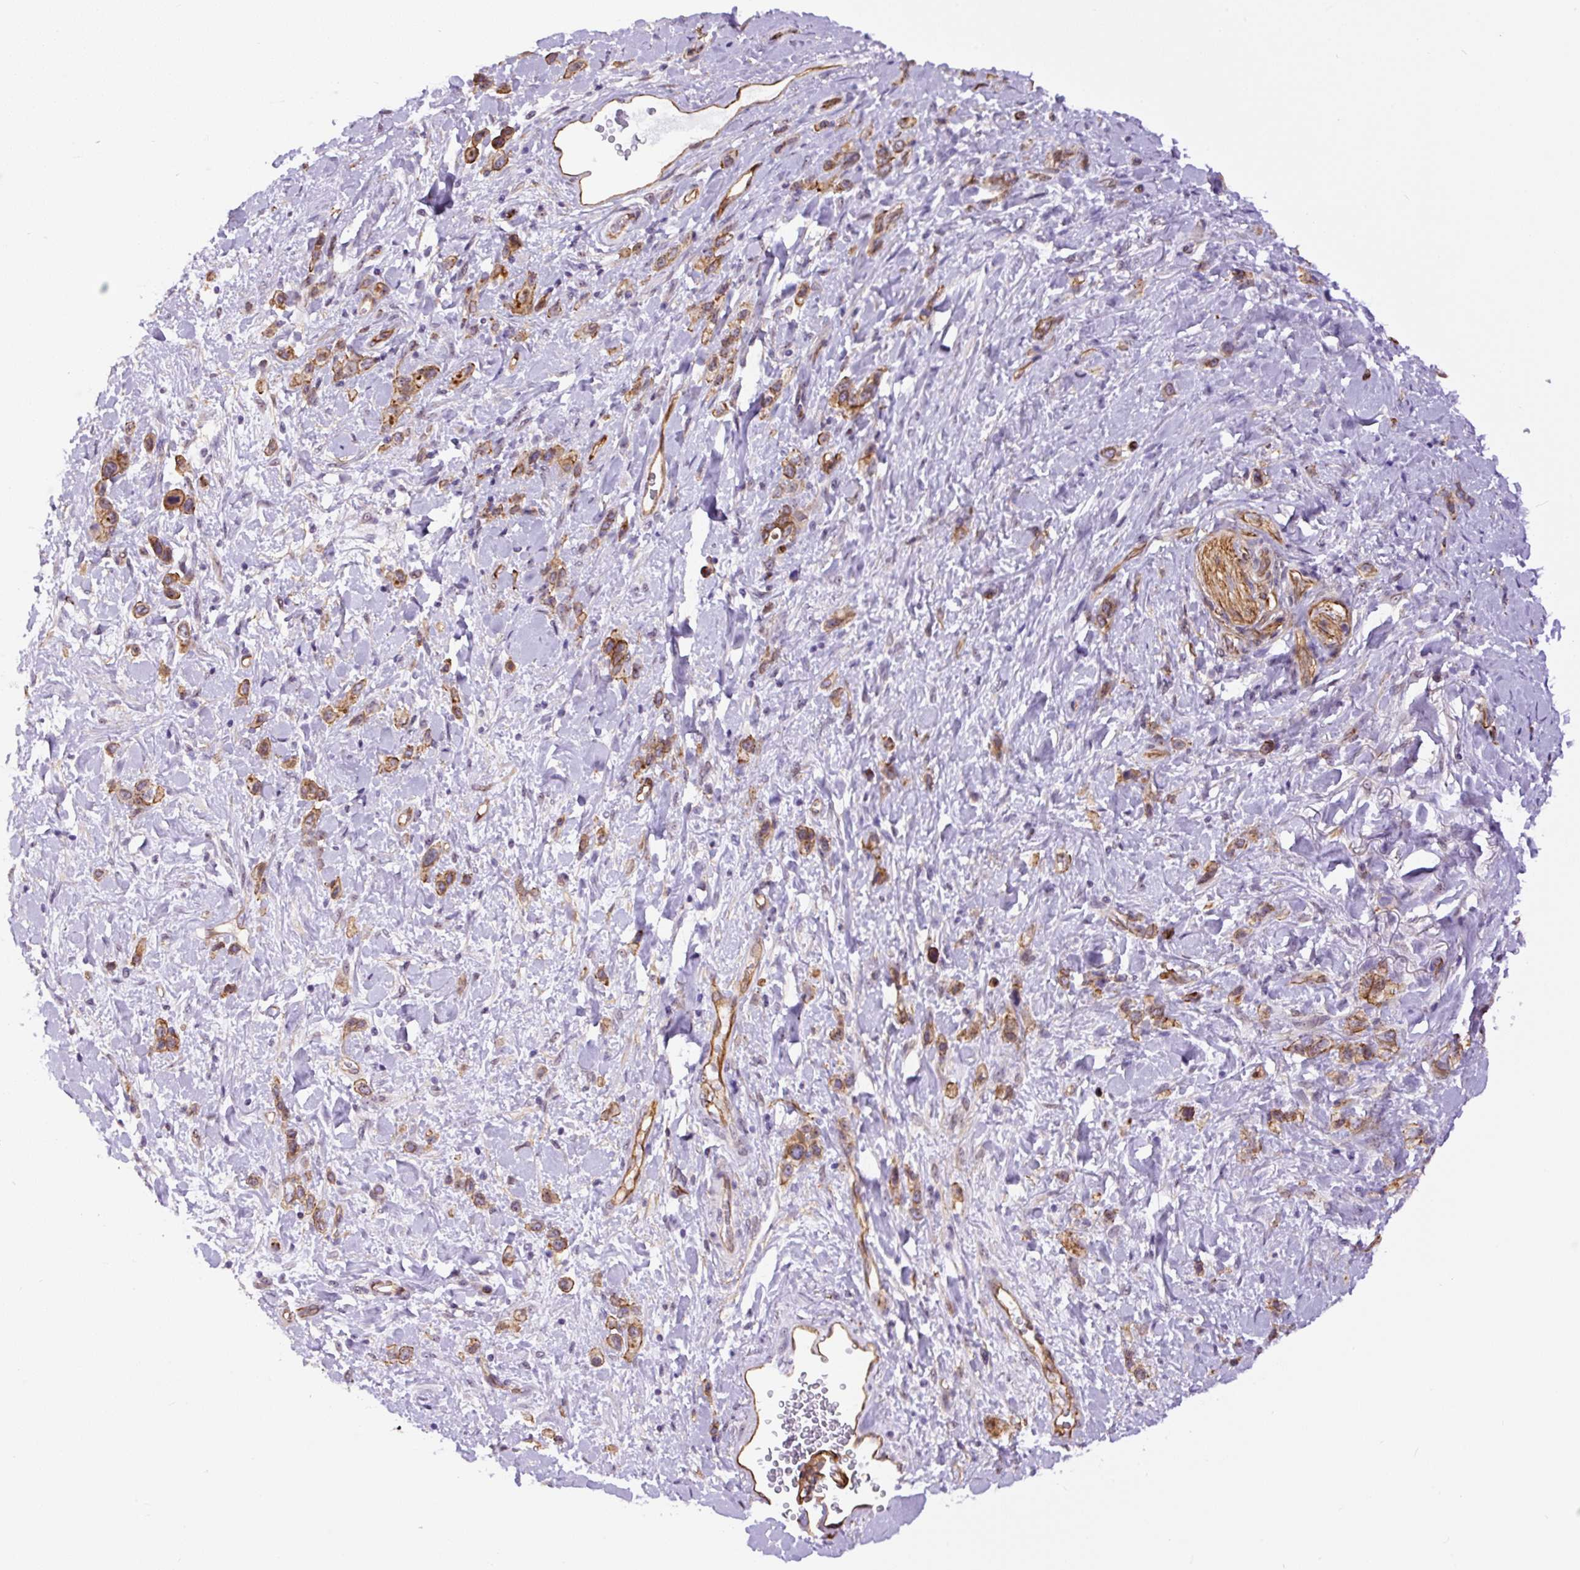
{"staining": {"intensity": "moderate", "quantity": ">75%", "location": "cytoplasmic/membranous"}, "tissue": "stomach cancer", "cell_type": "Tumor cells", "image_type": "cancer", "snomed": [{"axis": "morphology", "description": "Adenocarcinoma, NOS"}, {"axis": "topography", "description": "Stomach"}], "caption": "IHC (DAB (3,3'-diaminobenzidine)) staining of human stomach cancer exhibits moderate cytoplasmic/membranous protein expression in about >75% of tumor cells.", "gene": "MYO5C", "patient": {"sex": "female", "age": 65}}